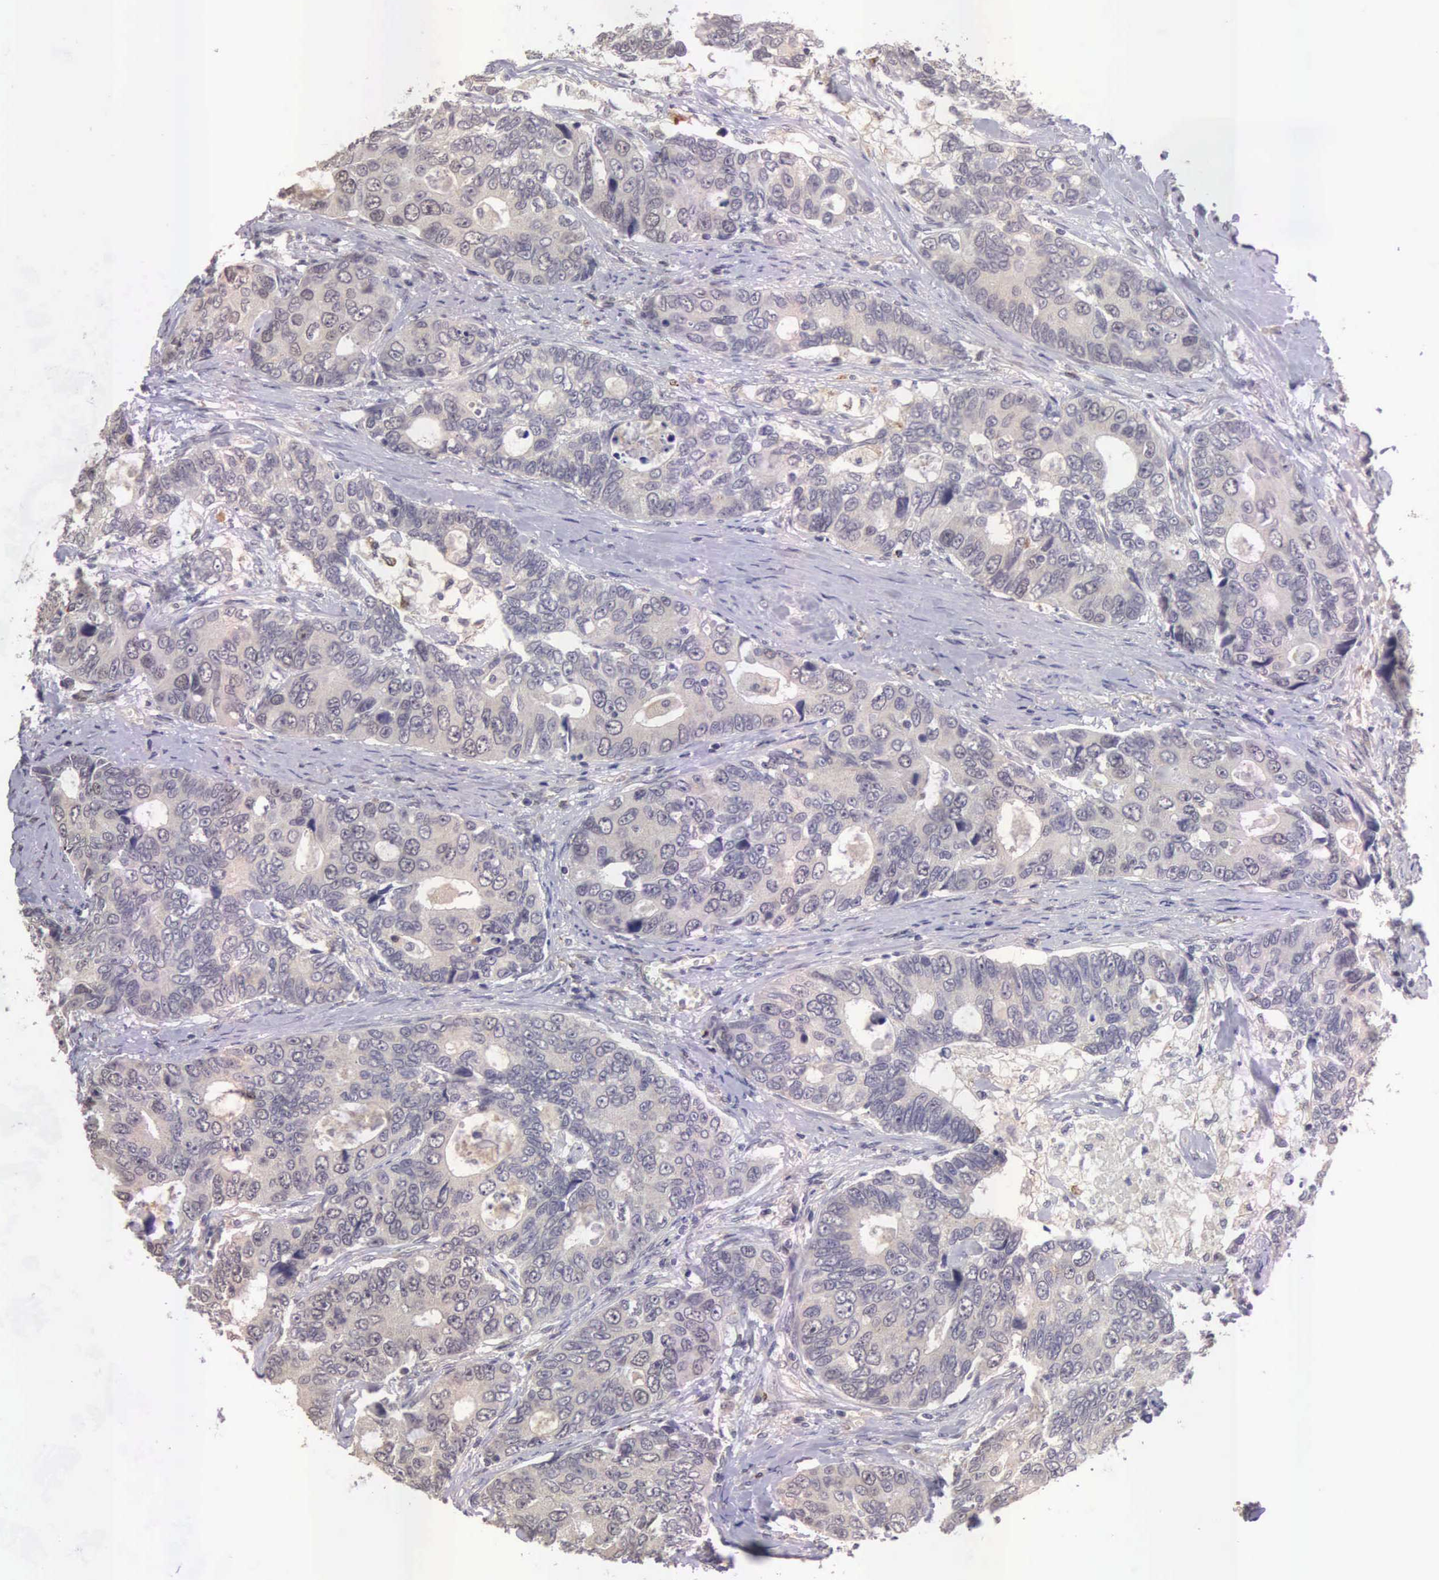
{"staining": {"intensity": "weak", "quantity": "25%-75%", "location": "cytoplasmic/membranous"}, "tissue": "colorectal cancer", "cell_type": "Tumor cells", "image_type": "cancer", "snomed": [{"axis": "morphology", "description": "Adenocarcinoma, NOS"}, {"axis": "topography", "description": "Rectum"}], "caption": "Immunohistochemical staining of adenocarcinoma (colorectal) demonstrates low levels of weak cytoplasmic/membranous protein staining in about 25%-75% of tumor cells.", "gene": "CDC45", "patient": {"sex": "female", "age": 67}}